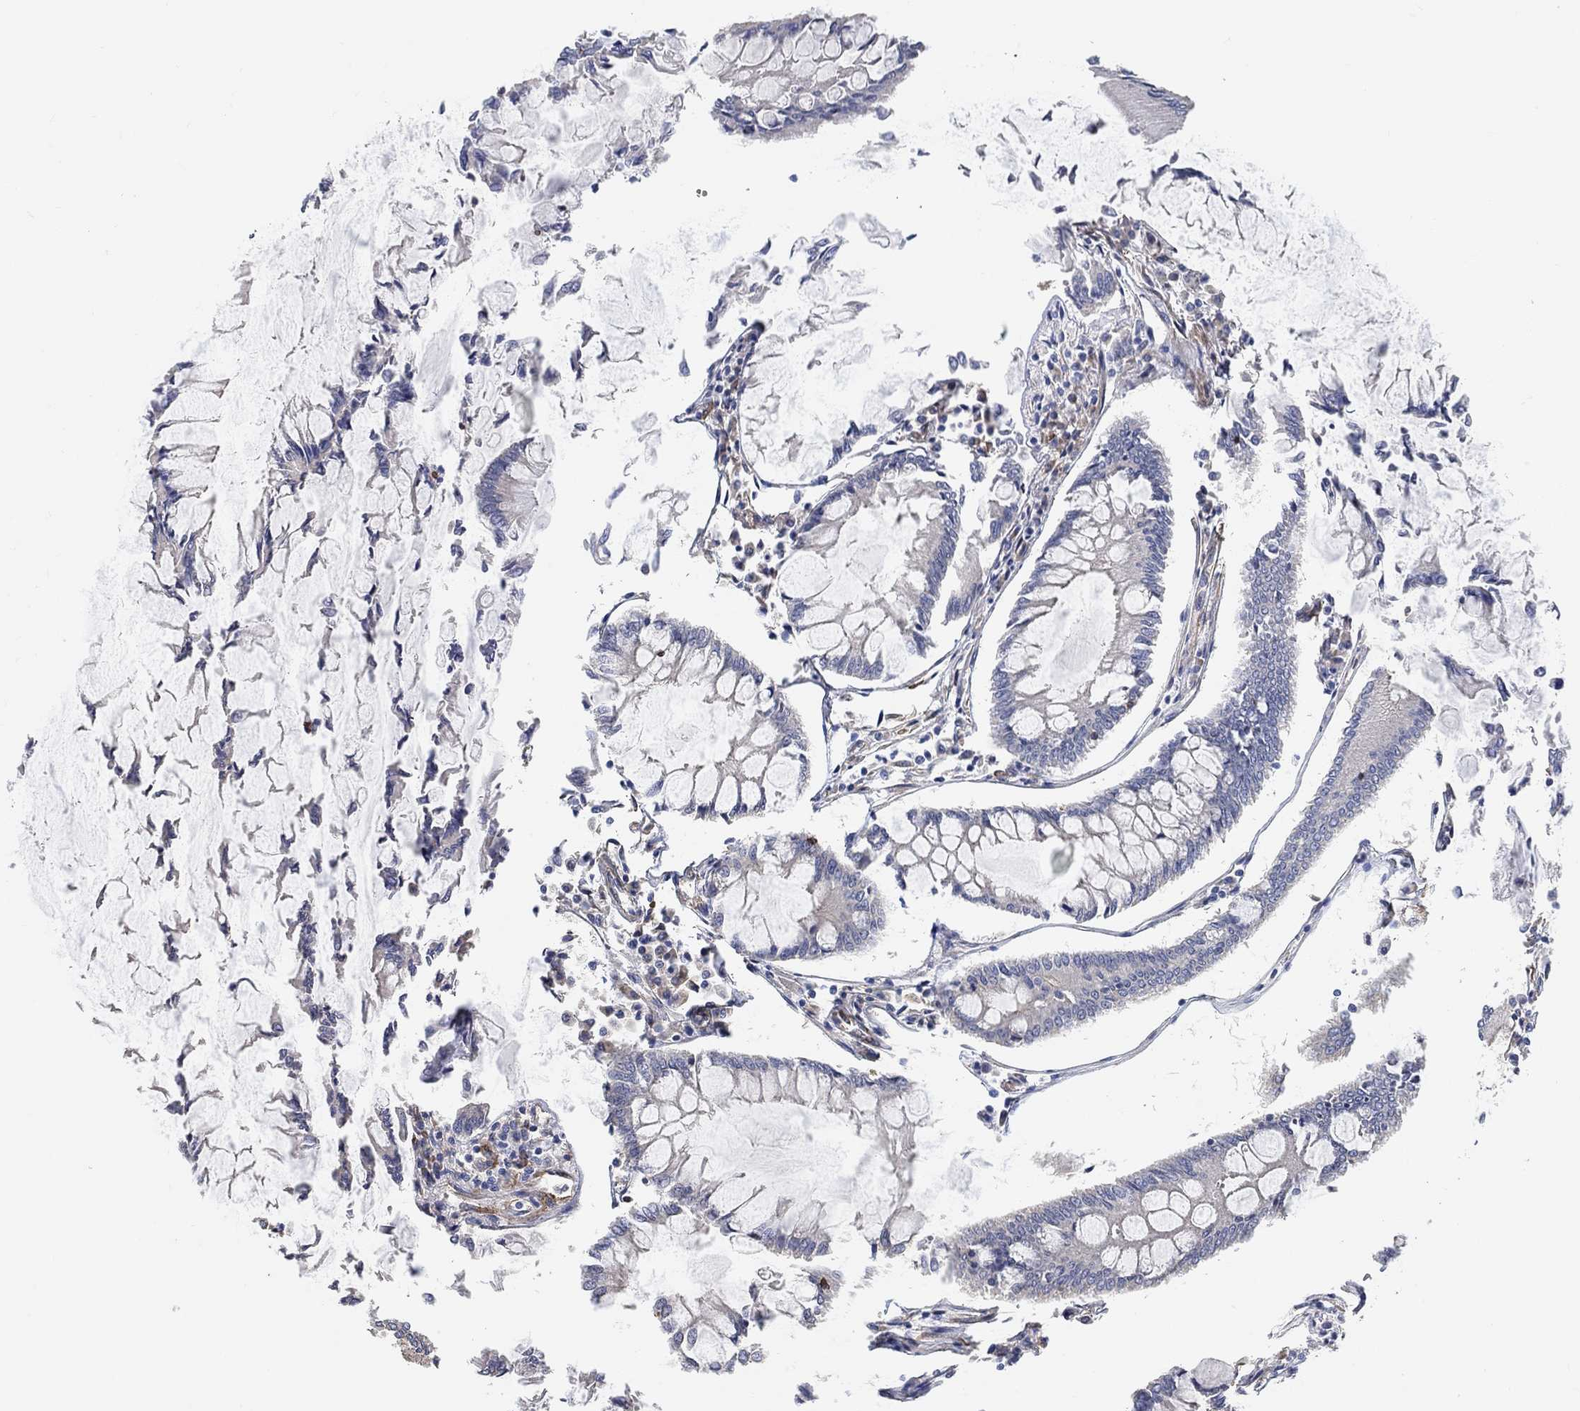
{"staining": {"intensity": "weak", "quantity": "<25%", "location": "cytoplasmic/membranous"}, "tissue": "colorectal cancer", "cell_type": "Tumor cells", "image_type": "cancer", "snomed": [{"axis": "morphology", "description": "Adenocarcinoma, NOS"}, {"axis": "topography", "description": "Colon"}], "caption": "Immunohistochemistry (IHC) image of neoplastic tissue: colorectal cancer stained with DAB (3,3'-diaminobenzidine) shows no significant protein expression in tumor cells. The staining was performed using DAB to visualize the protein expression in brown, while the nuclei were stained in blue with hematoxylin (Magnification: 20x).", "gene": "SYT16", "patient": {"sex": "female", "age": 65}}